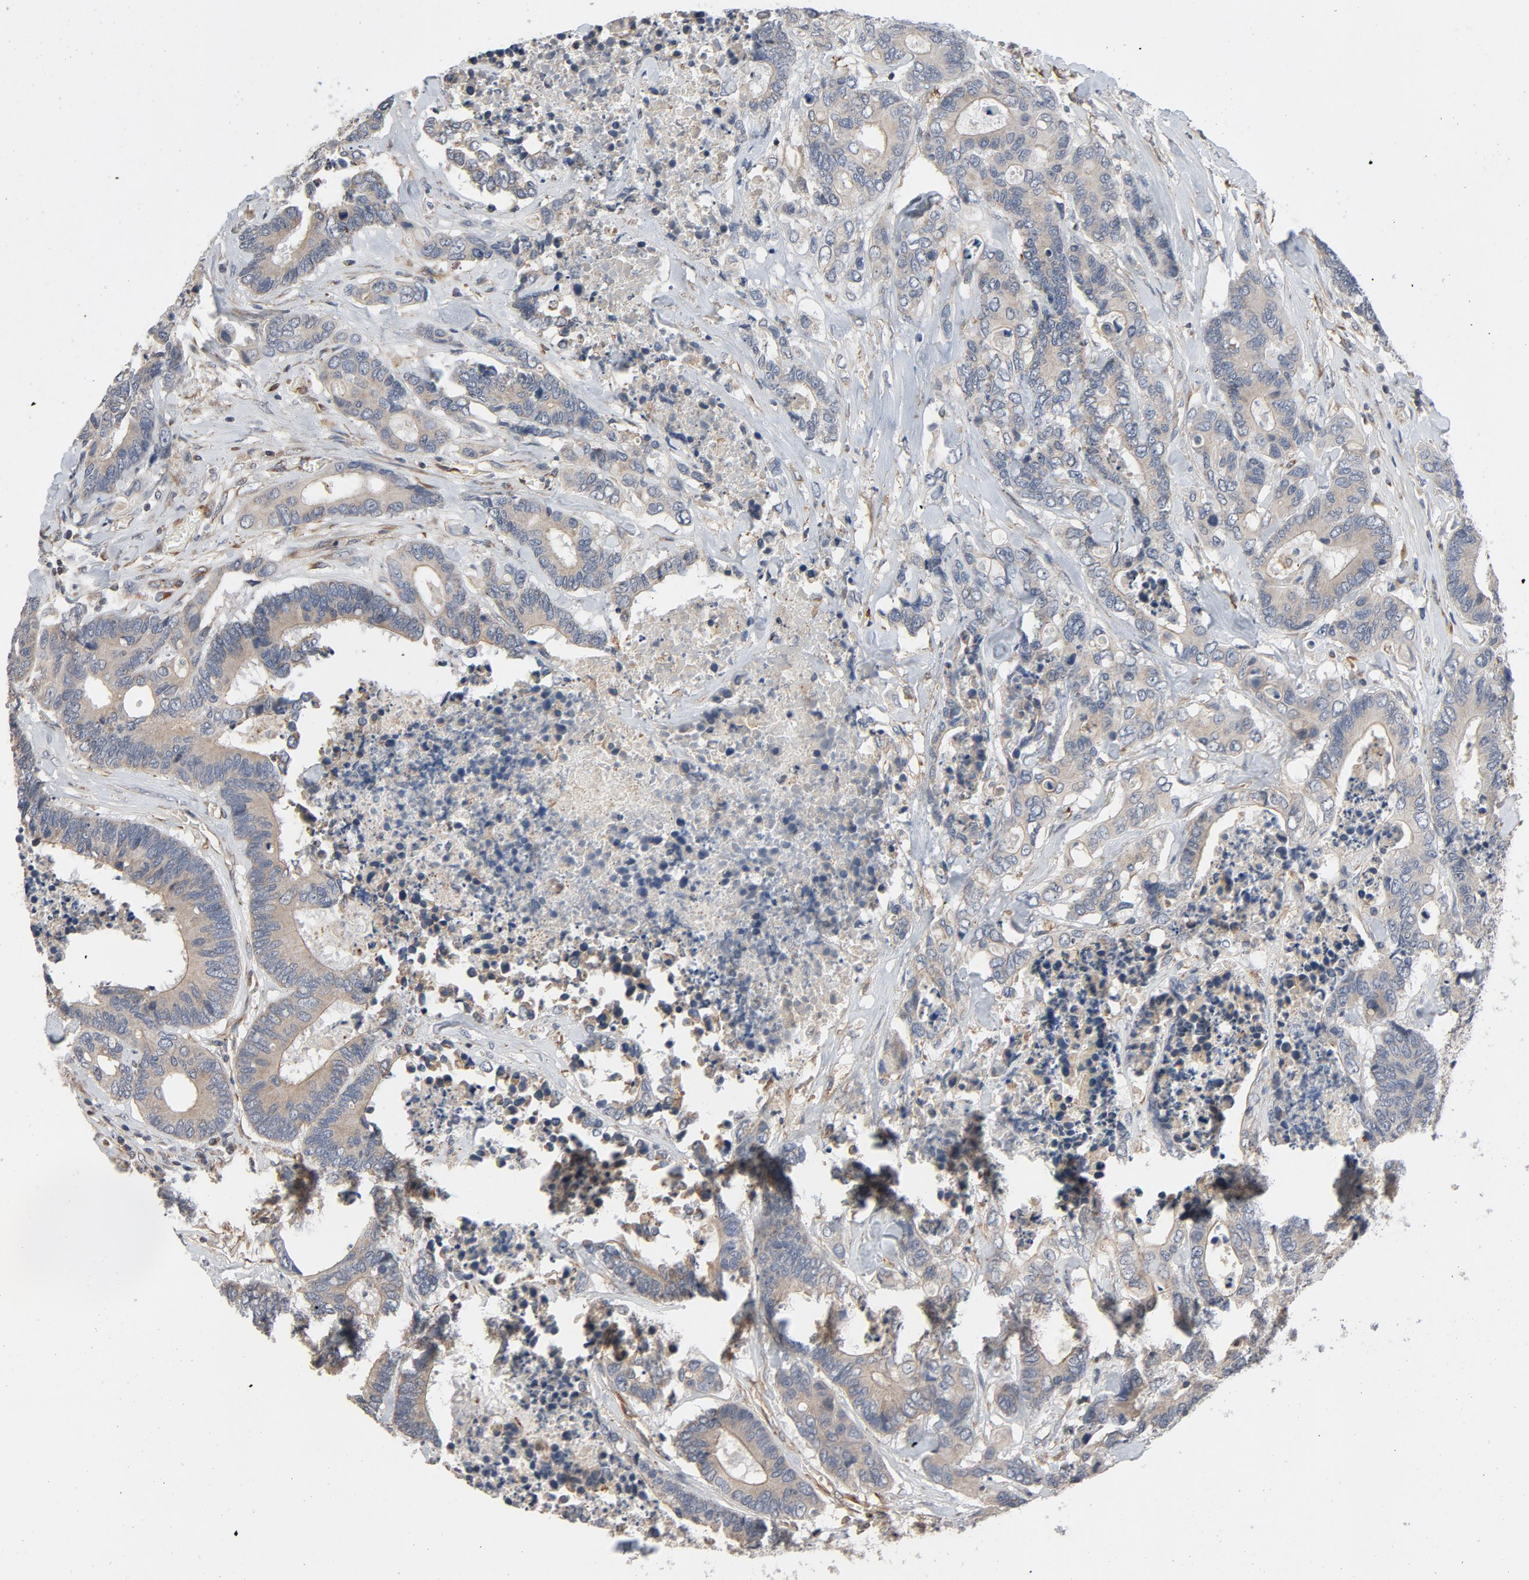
{"staining": {"intensity": "moderate", "quantity": ">75%", "location": "cytoplasmic/membranous"}, "tissue": "colorectal cancer", "cell_type": "Tumor cells", "image_type": "cancer", "snomed": [{"axis": "morphology", "description": "Adenocarcinoma, NOS"}, {"axis": "topography", "description": "Rectum"}], "caption": "This is a histology image of IHC staining of colorectal cancer (adenocarcinoma), which shows moderate staining in the cytoplasmic/membranous of tumor cells.", "gene": "TRIOBP", "patient": {"sex": "male", "age": 55}}